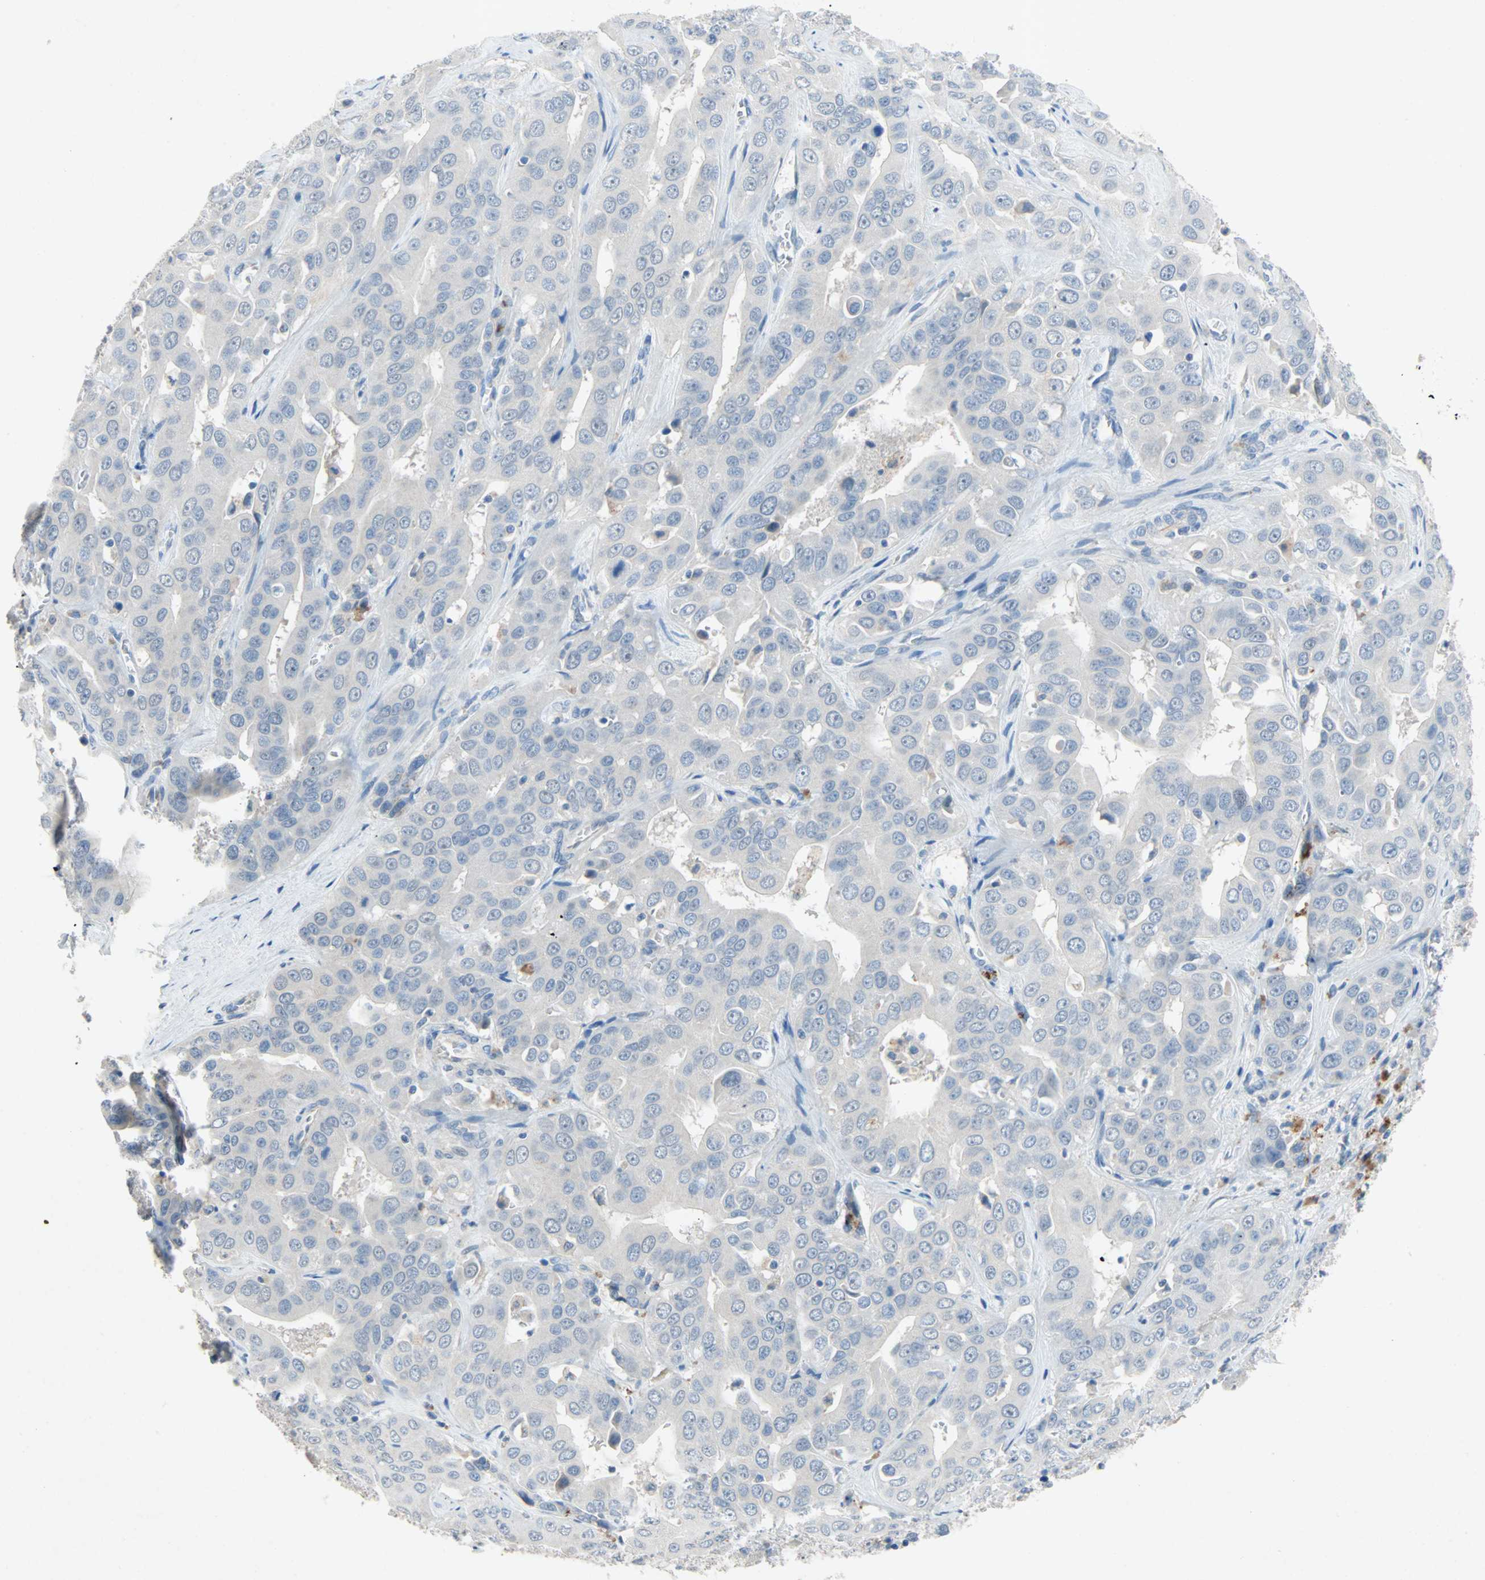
{"staining": {"intensity": "negative", "quantity": "none", "location": "none"}, "tissue": "liver cancer", "cell_type": "Tumor cells", "image_type": "cancer", "snomed": [{"axis": "morphology", "description": "Cholangiocarcinoma"}, {"axis": "topography", "description": "Liver"}], "caption": "Tumor cells show no significant protein positivity in liver cholangiocarcinoma.", "gene": "PCDHB2", "patient": {"sex": "female", "age": 52}}